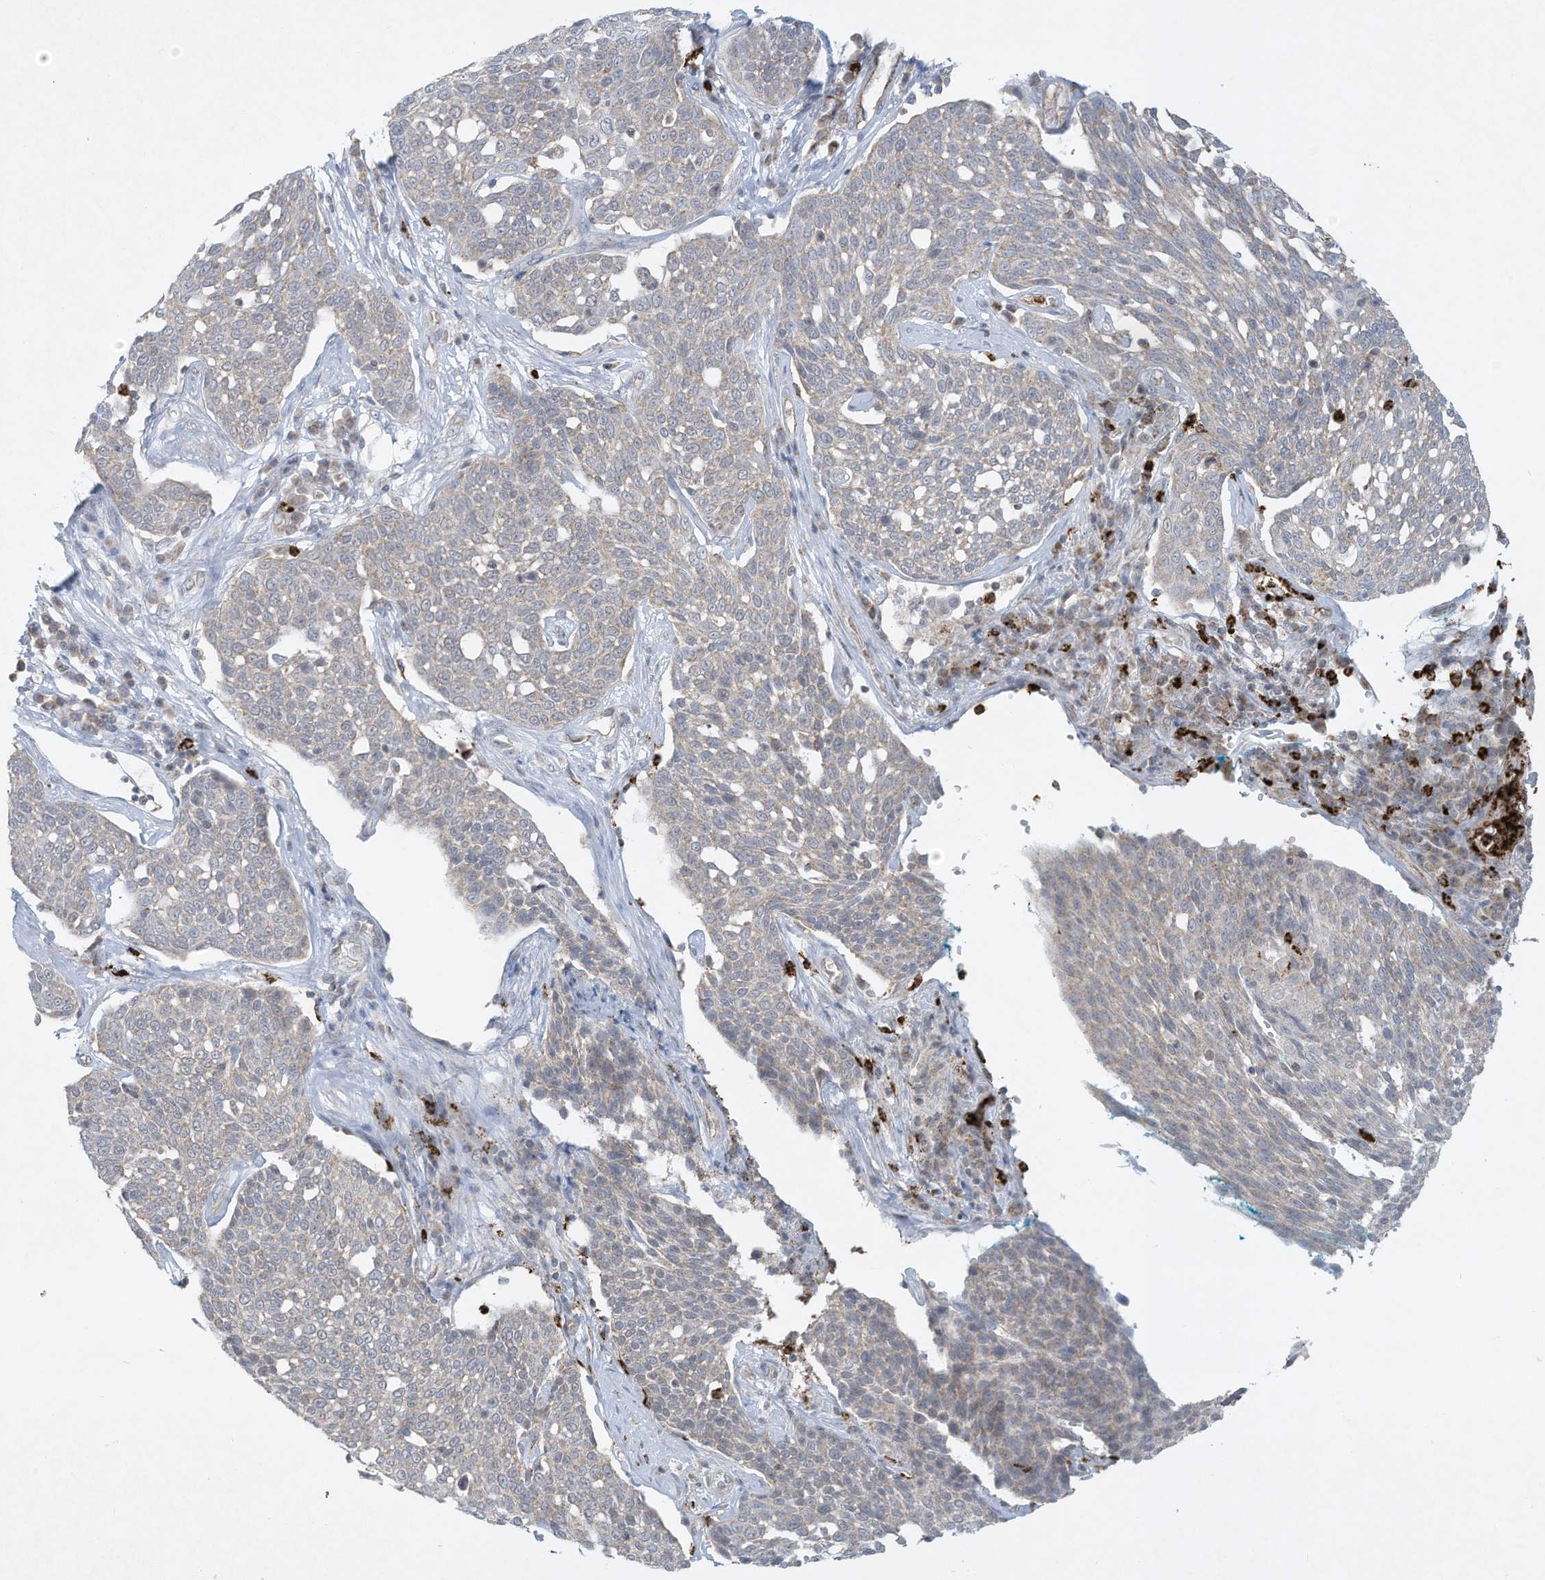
{"staining": {"intensity": "negative", "quantity": "none", "location": "none"}, "tissue": "cervical cancer", "cell_type": "Tumor cells", "image_type": "cancer", "snomed": [{"axis": "morphology", "description": "Squamous cell carcinoma, NOS"}, {"axis": "topography", "description": "Cervix"}], "caption": "Tumor cells show no significant protein staining in cervical cancer (squamous cell carcinoma).", "gene": "CHRNA4", "patient": {"sex": "female", "age": 34}}